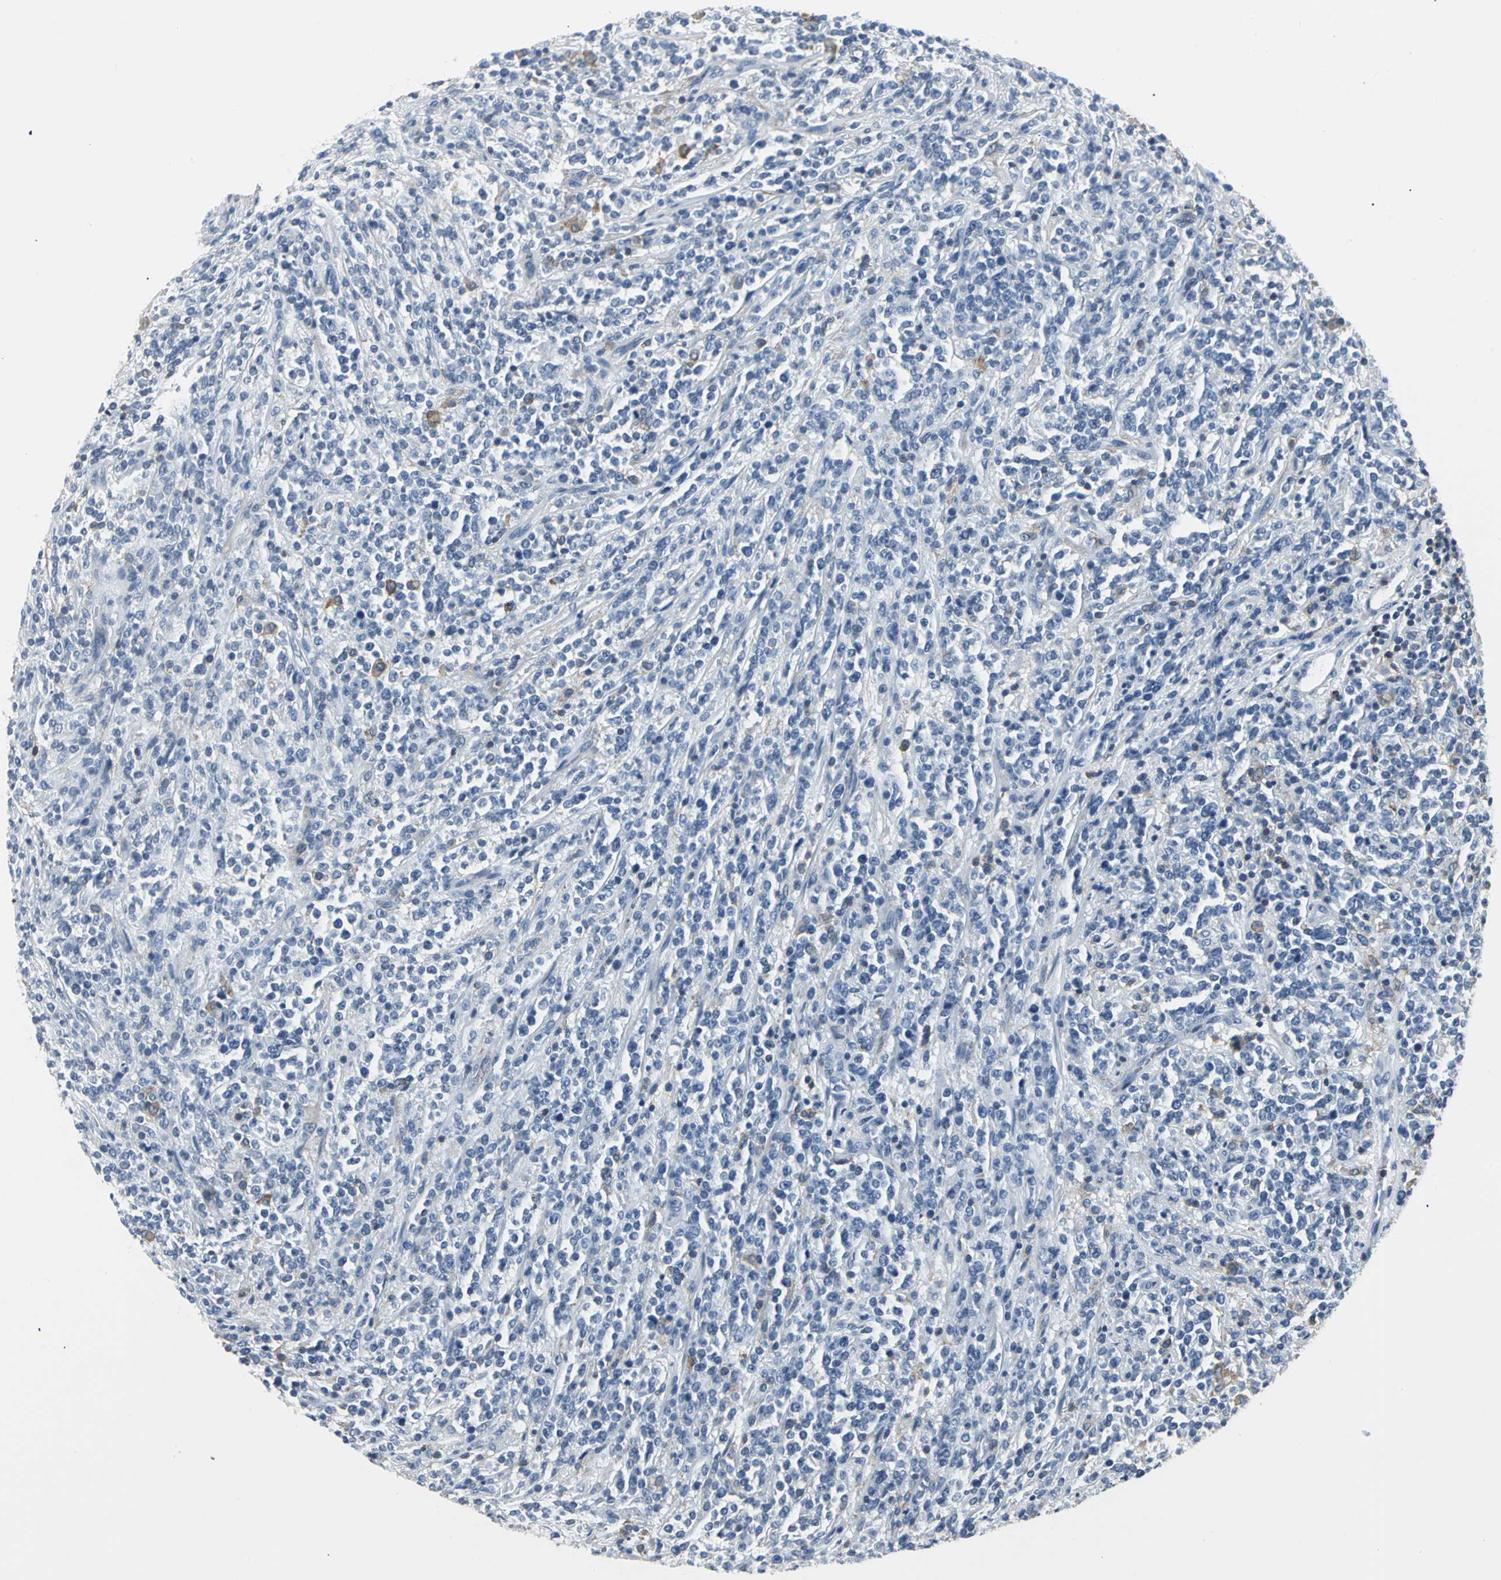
{"staining": {"intensity": "weak", "quantity": "<25%", "location": "cytoplasmic/membranous"}, "tissue": "lymphoma", "cell_type": "Tumor cells", "image_type": "cancer", "snomed": [{"axis": "morphology", "description": "Malignant lymphoma, non-Hodgkin's type, High grade"}, {"axis": "topography", "description": "Soft tissue"}], "caption": "The photomicrograph displays no staining of tumor cells in malignant lymphoma, non-Hodgkin's type (high-grade).", "gene": "IQGAP2", "patient": {"sex": "male", "age": 18}}